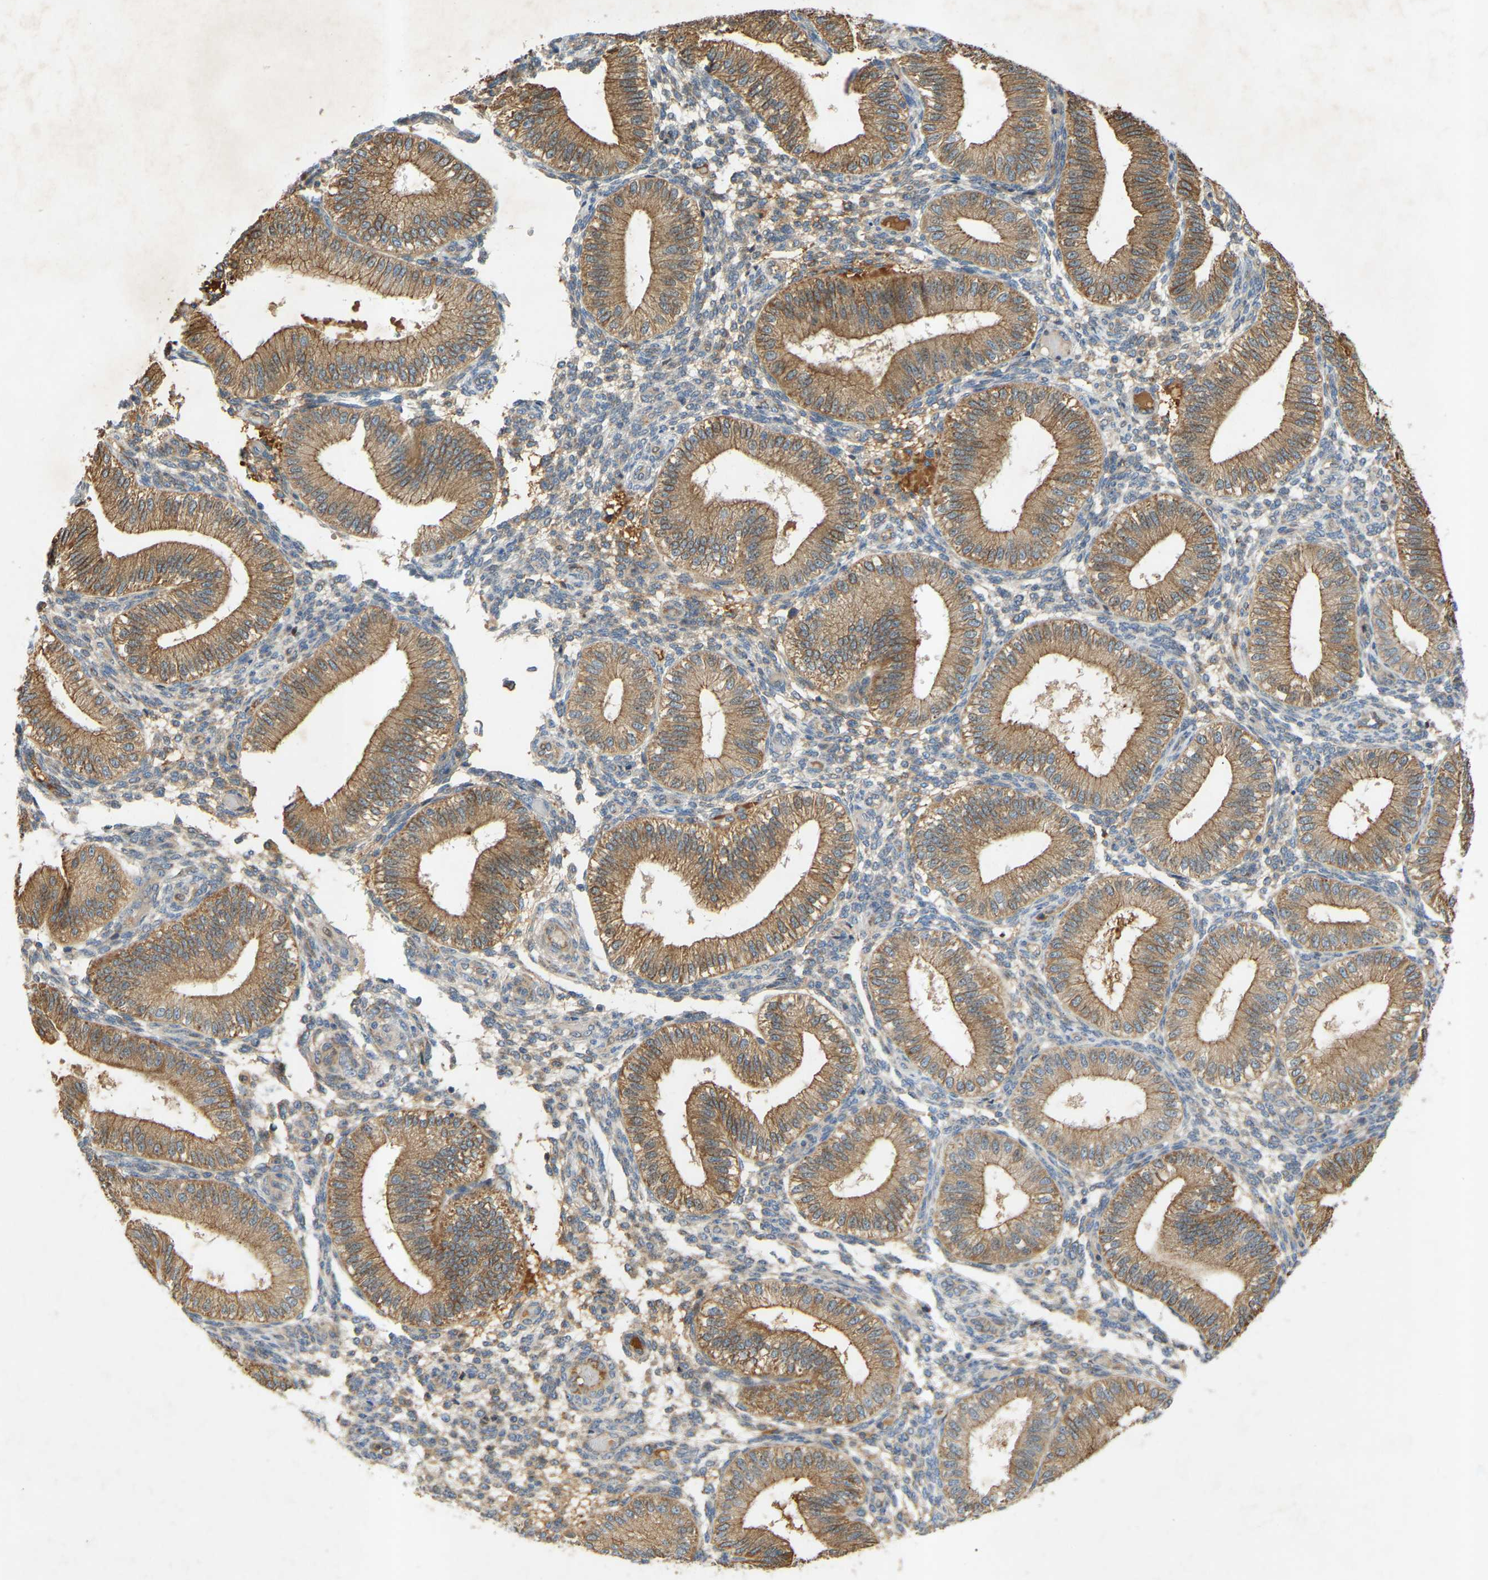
{"staining": {"intensity": "moderate", "quantity": "25%-75%", "location": "cytoplasmic/membranous"}, "tissue": "endometrium", "cell_type": "Cells in endometrial stroma", "image_type": "normal", "snomed": [{"axis": "morphology", "description": "Normal tissue, NOS"}, {"axis": "topography", "description": "Endometrium"}], "caption": "Human endometrium stained with a brown dye reveals moderate cytoplasmic/membranous positive positivity in approximately 25%-75% of cells in endometrial stroma.", "gene": "ATP5MF", "patient": {"sex": "female", "age": 39}}